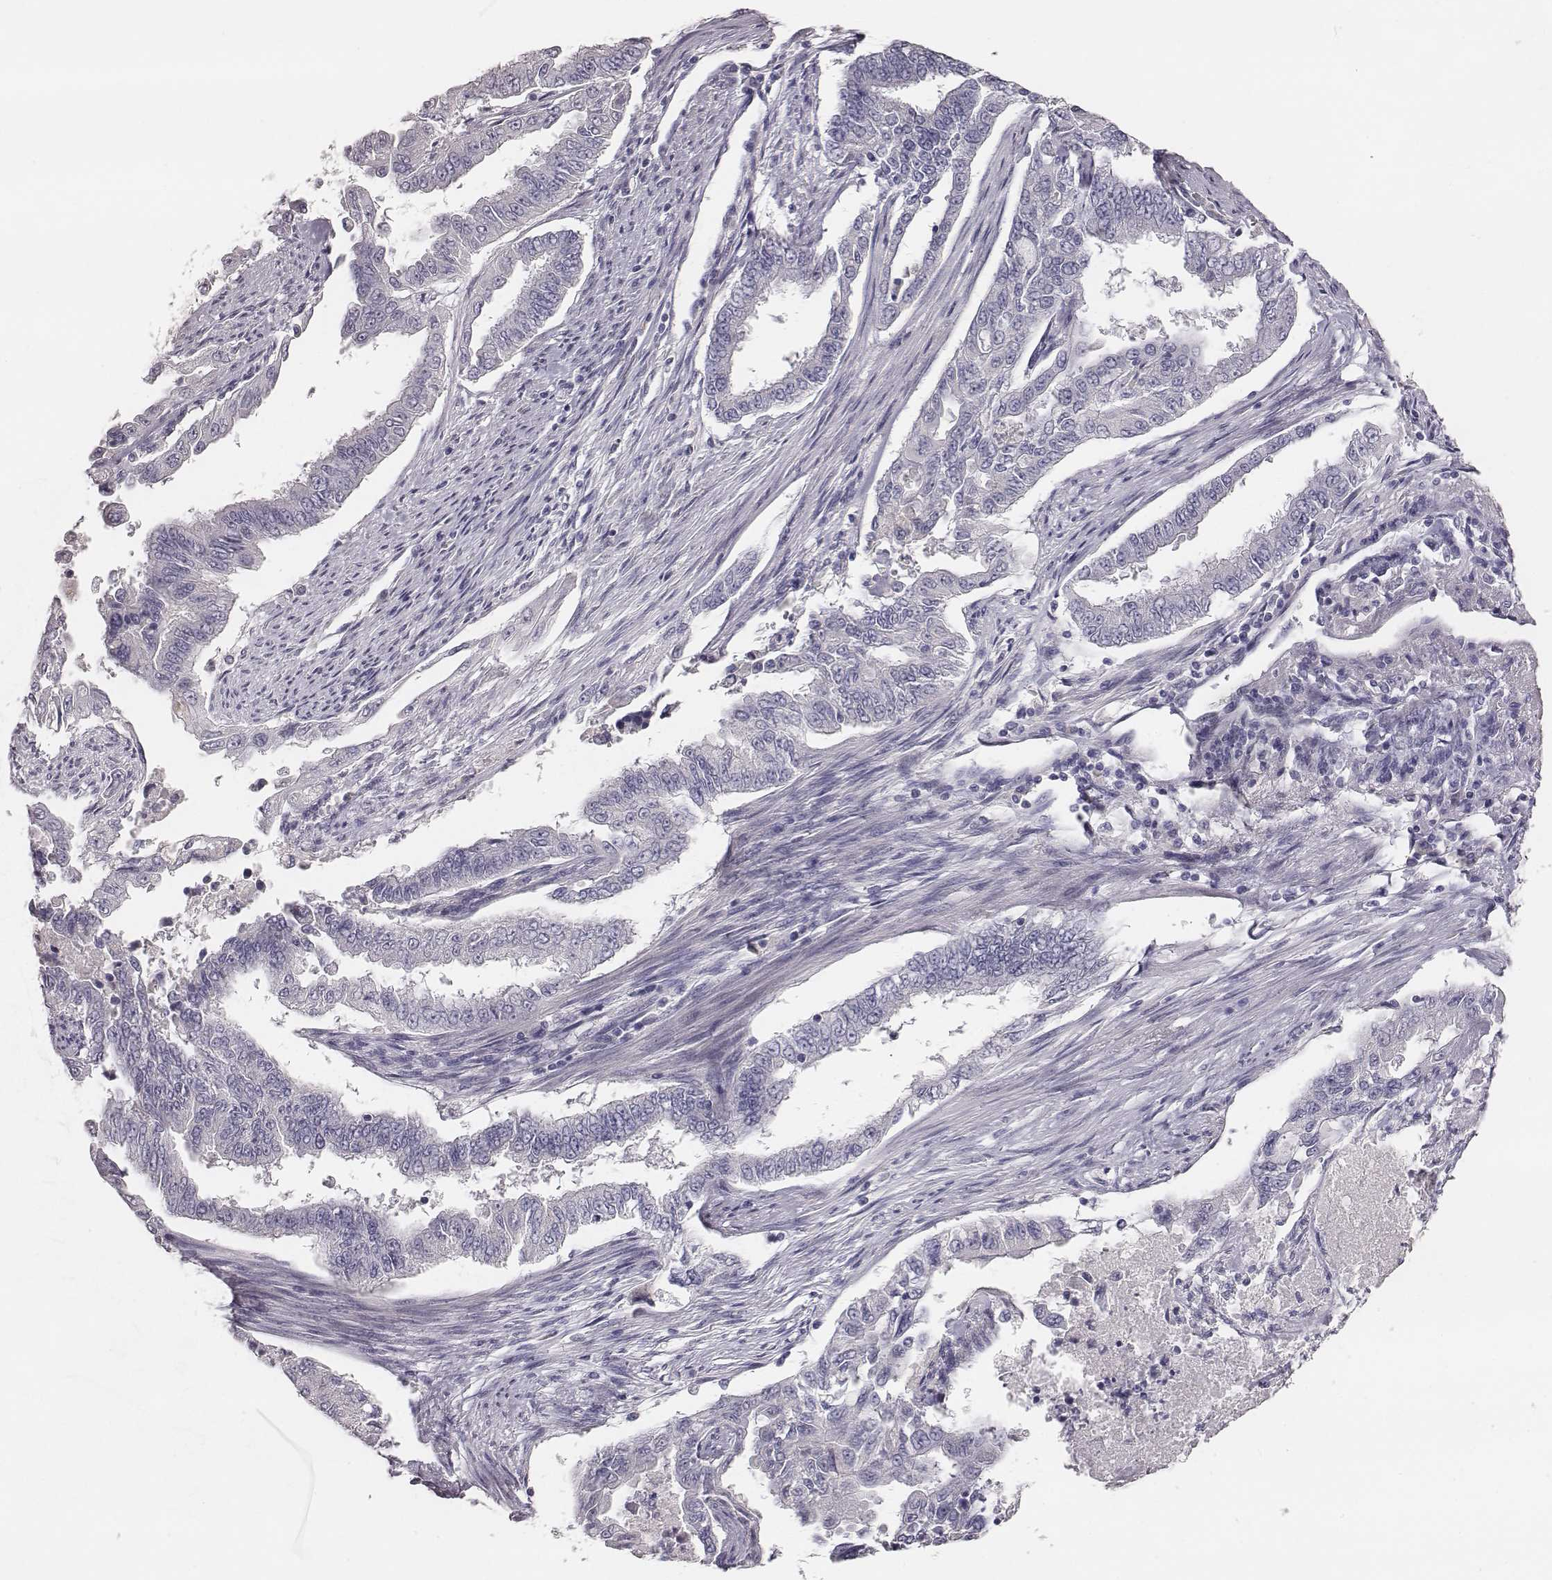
{"staining": {"intensity": "negative", "quantity": "none", "location": "none"}, "tissue": "endometrial cancer", "cell_type": "Tumor cells", "image_type": "cancer", "snomed": [{"axis": "morphology", "description": "Adenocarcinoma, NOS"}, {"axis": "topography", "description": "Uterus"}], "caption": "Tumor cells show no significant staining in endometrial adenocarcinoma. The staining was performed using DAB (3,3'-diaminobenzidine) to visualize the protein expression in brown, while the nuclei were stained in blue with hematoxylin (Magnification: 20x).", "gene": "MYH6", "patient": {"sex": "female", "age": 59}}